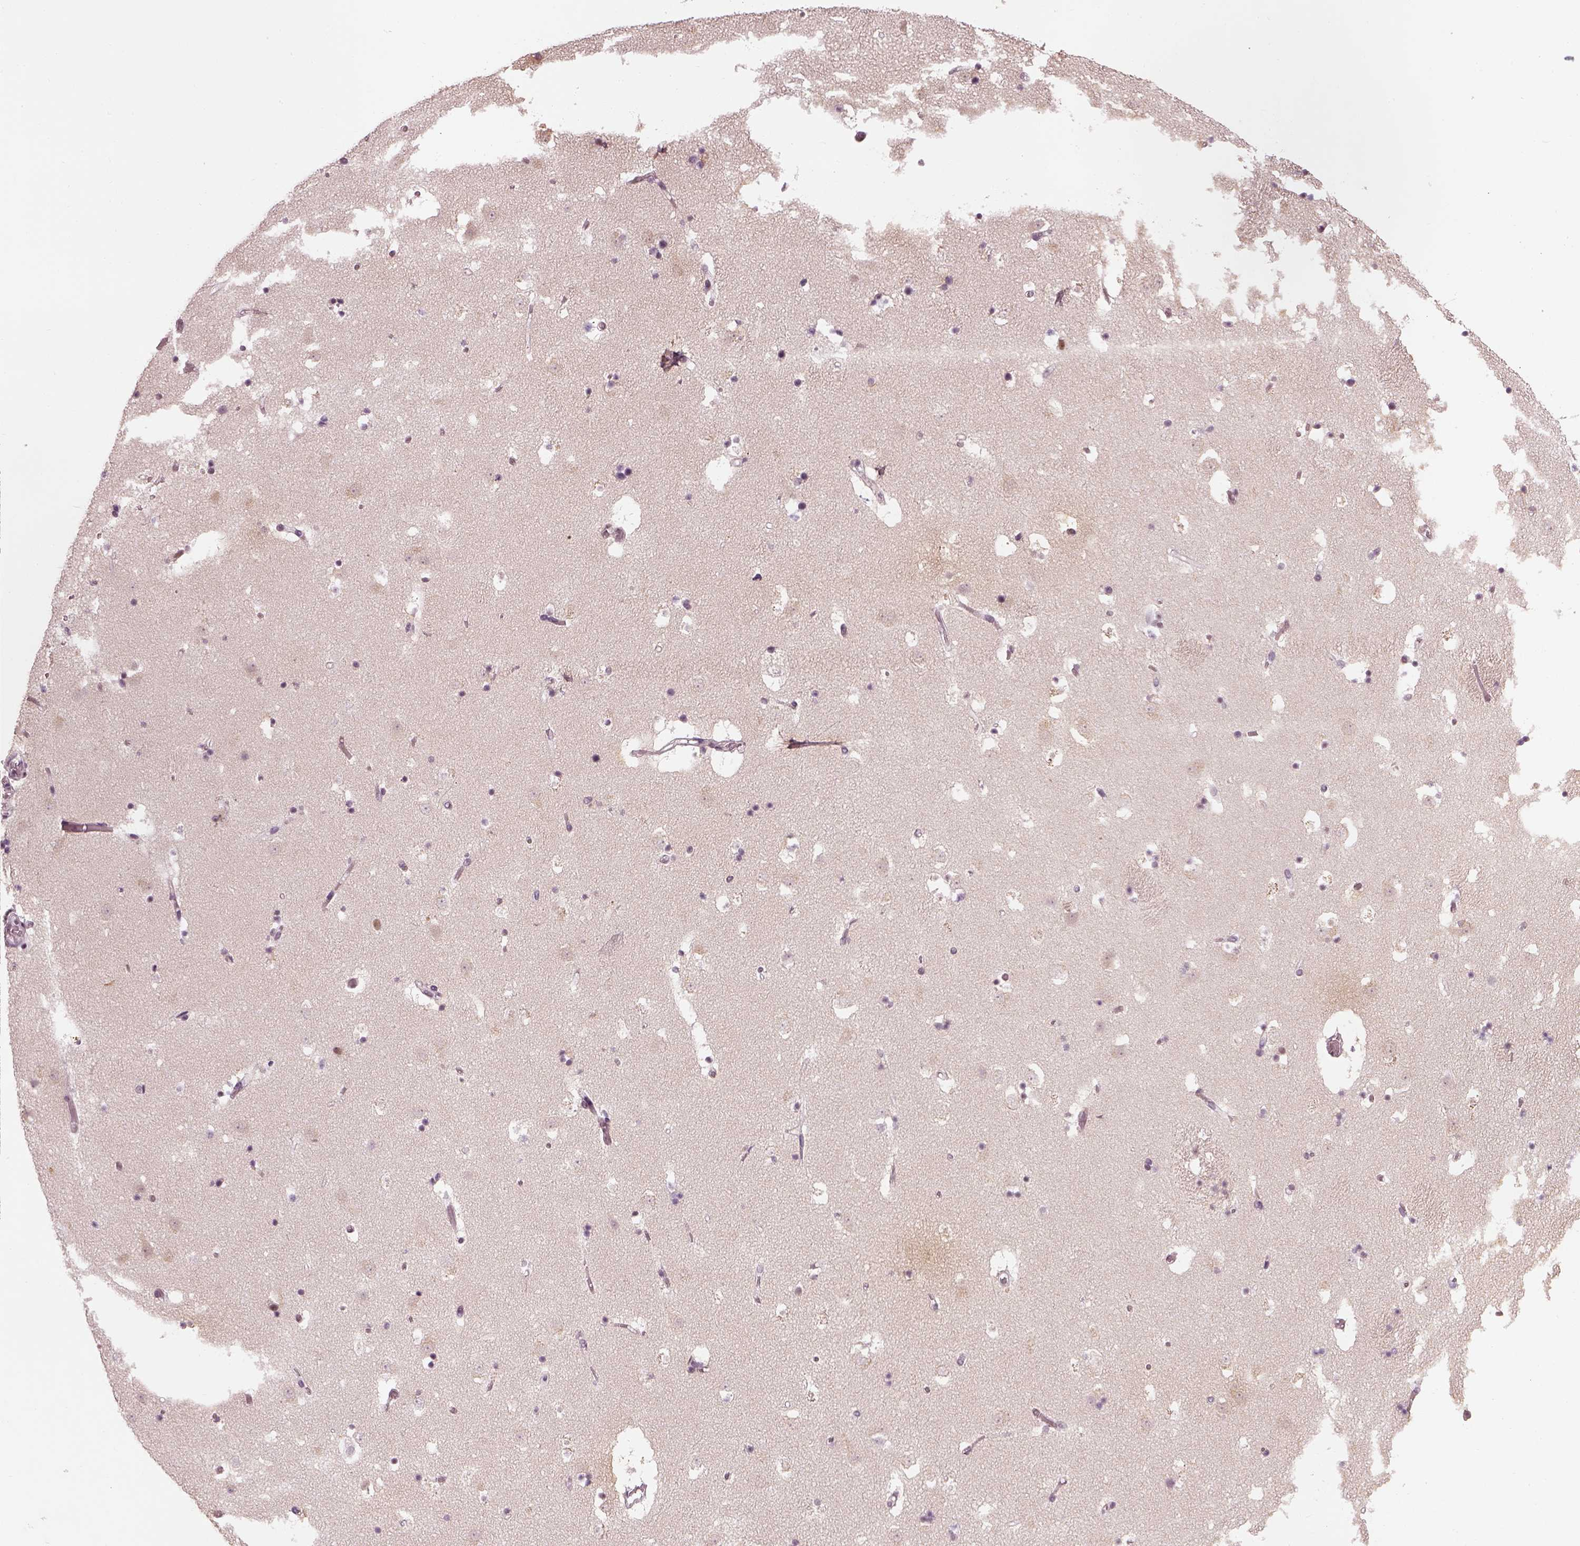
{"staining": {"intensity": "negative", "quantity": "none", "location": "none"}, "tissue": "caudate", "cell_type": "Glial cells", "image_type": "normal", "snomed": [{"axis": "morphology", "description": "Normal tissue, NOS"}, {"axis": "topography", "description": "Lateral ventricle wall"}], "caption": "Caudate was stained to show a protein in brown. There is no significant positivity in glial cells. (IHC, brightfield microscopy, high magnification).", "gene": "KCNG2", "patient": {"sex": "female", "age": 42}}